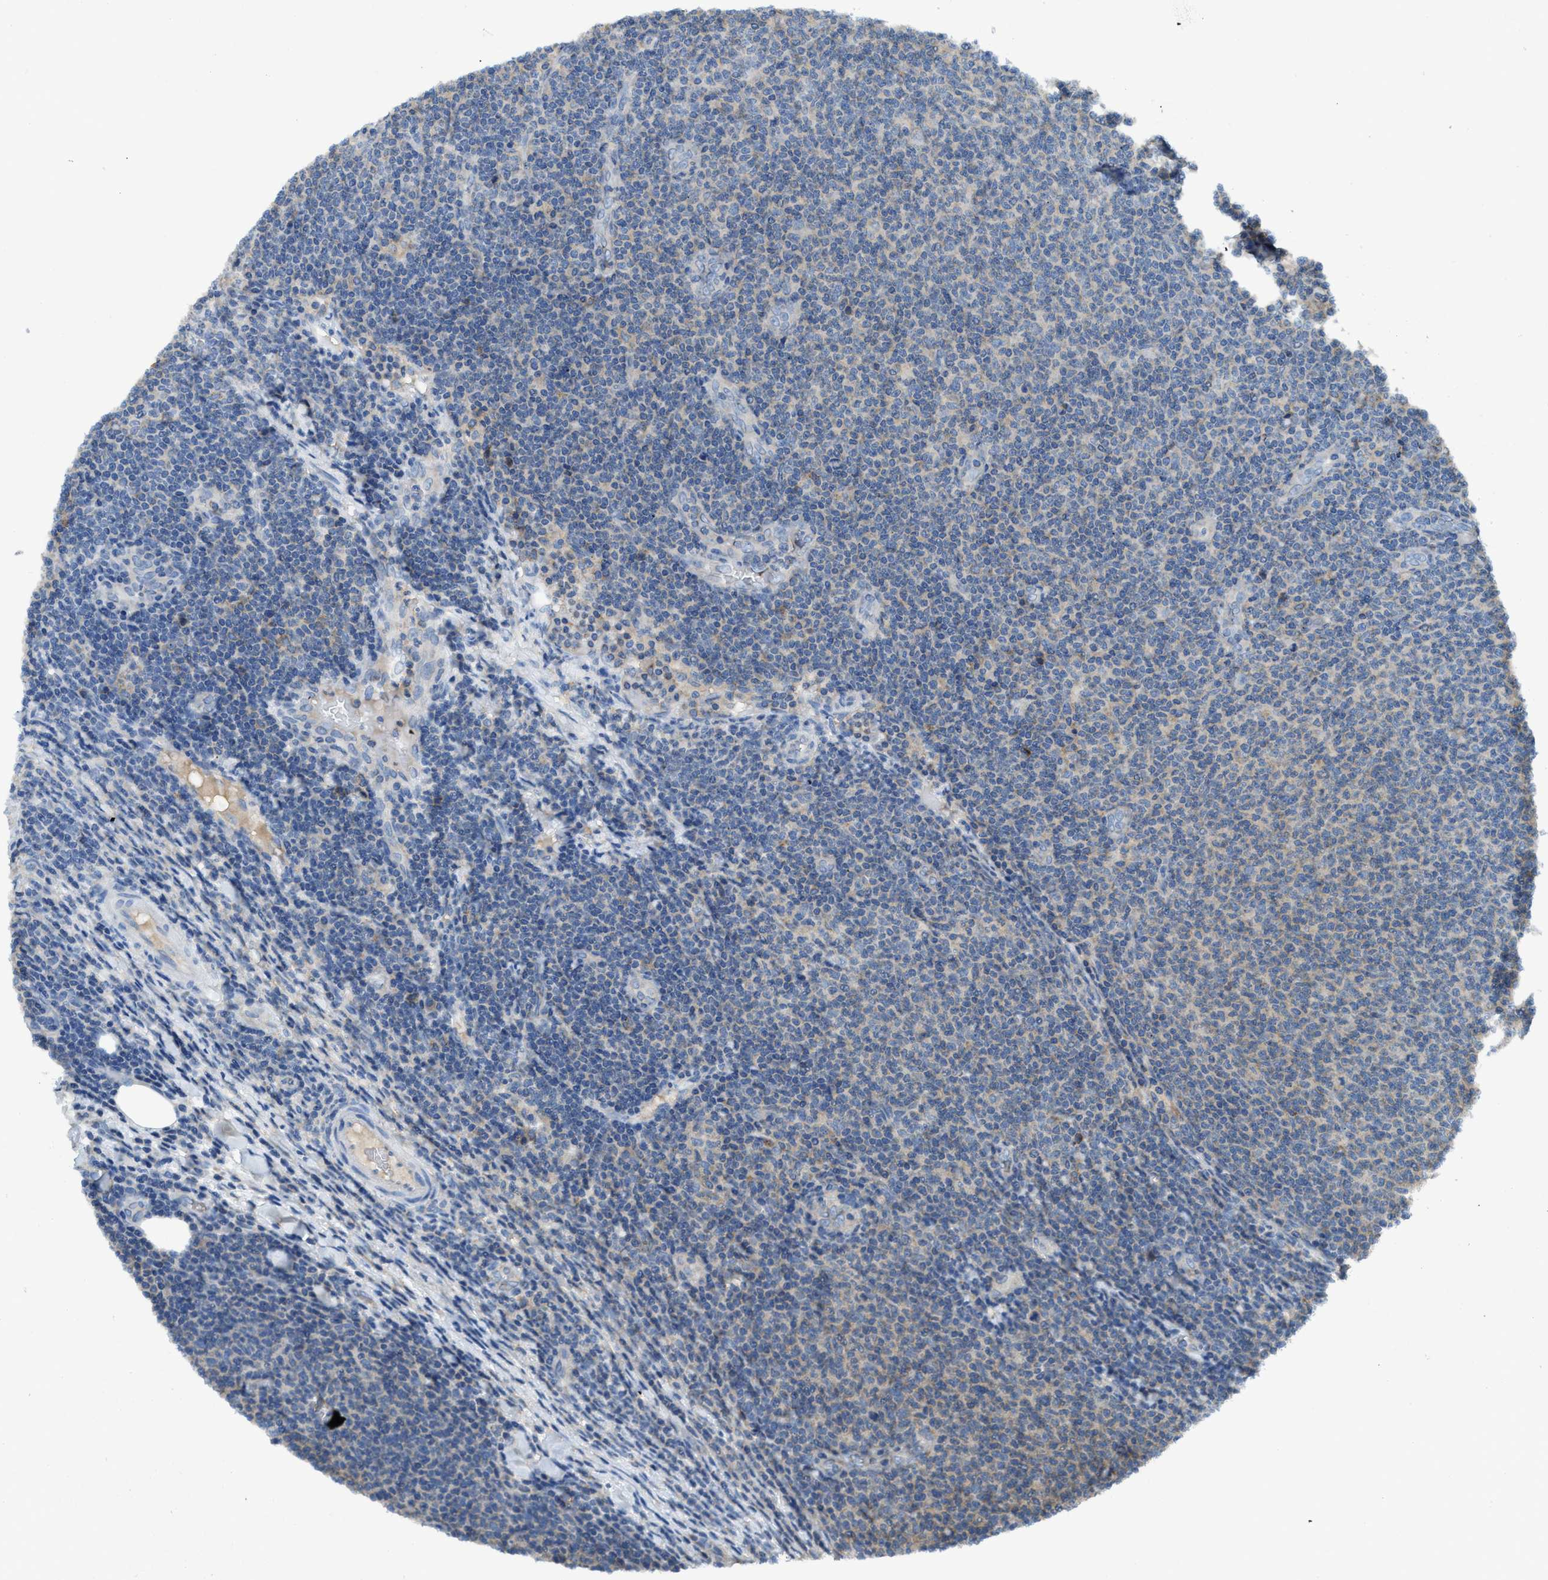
{"staining": {"intensity": "negative", "quantity": "none", "location": "none"}, "tissue": "lymphoma", "cell_type": "Tumor cells", "image_type": "cancer", "snomed": [{"axis": "morphology", "description": "Malignant lymphoma, non-Hodgkin's type, Low grade"}, {"axis": "topography", "description": "Lymph node"}], "caption": "High power microscopy image of an IHC image of low-grade malignant lymphoma, non-Hodgkin's type, revealing no significant expression in tumor cells.", "gene": "PAFAH2", "patient": {"sex": "male", "age": 66}}